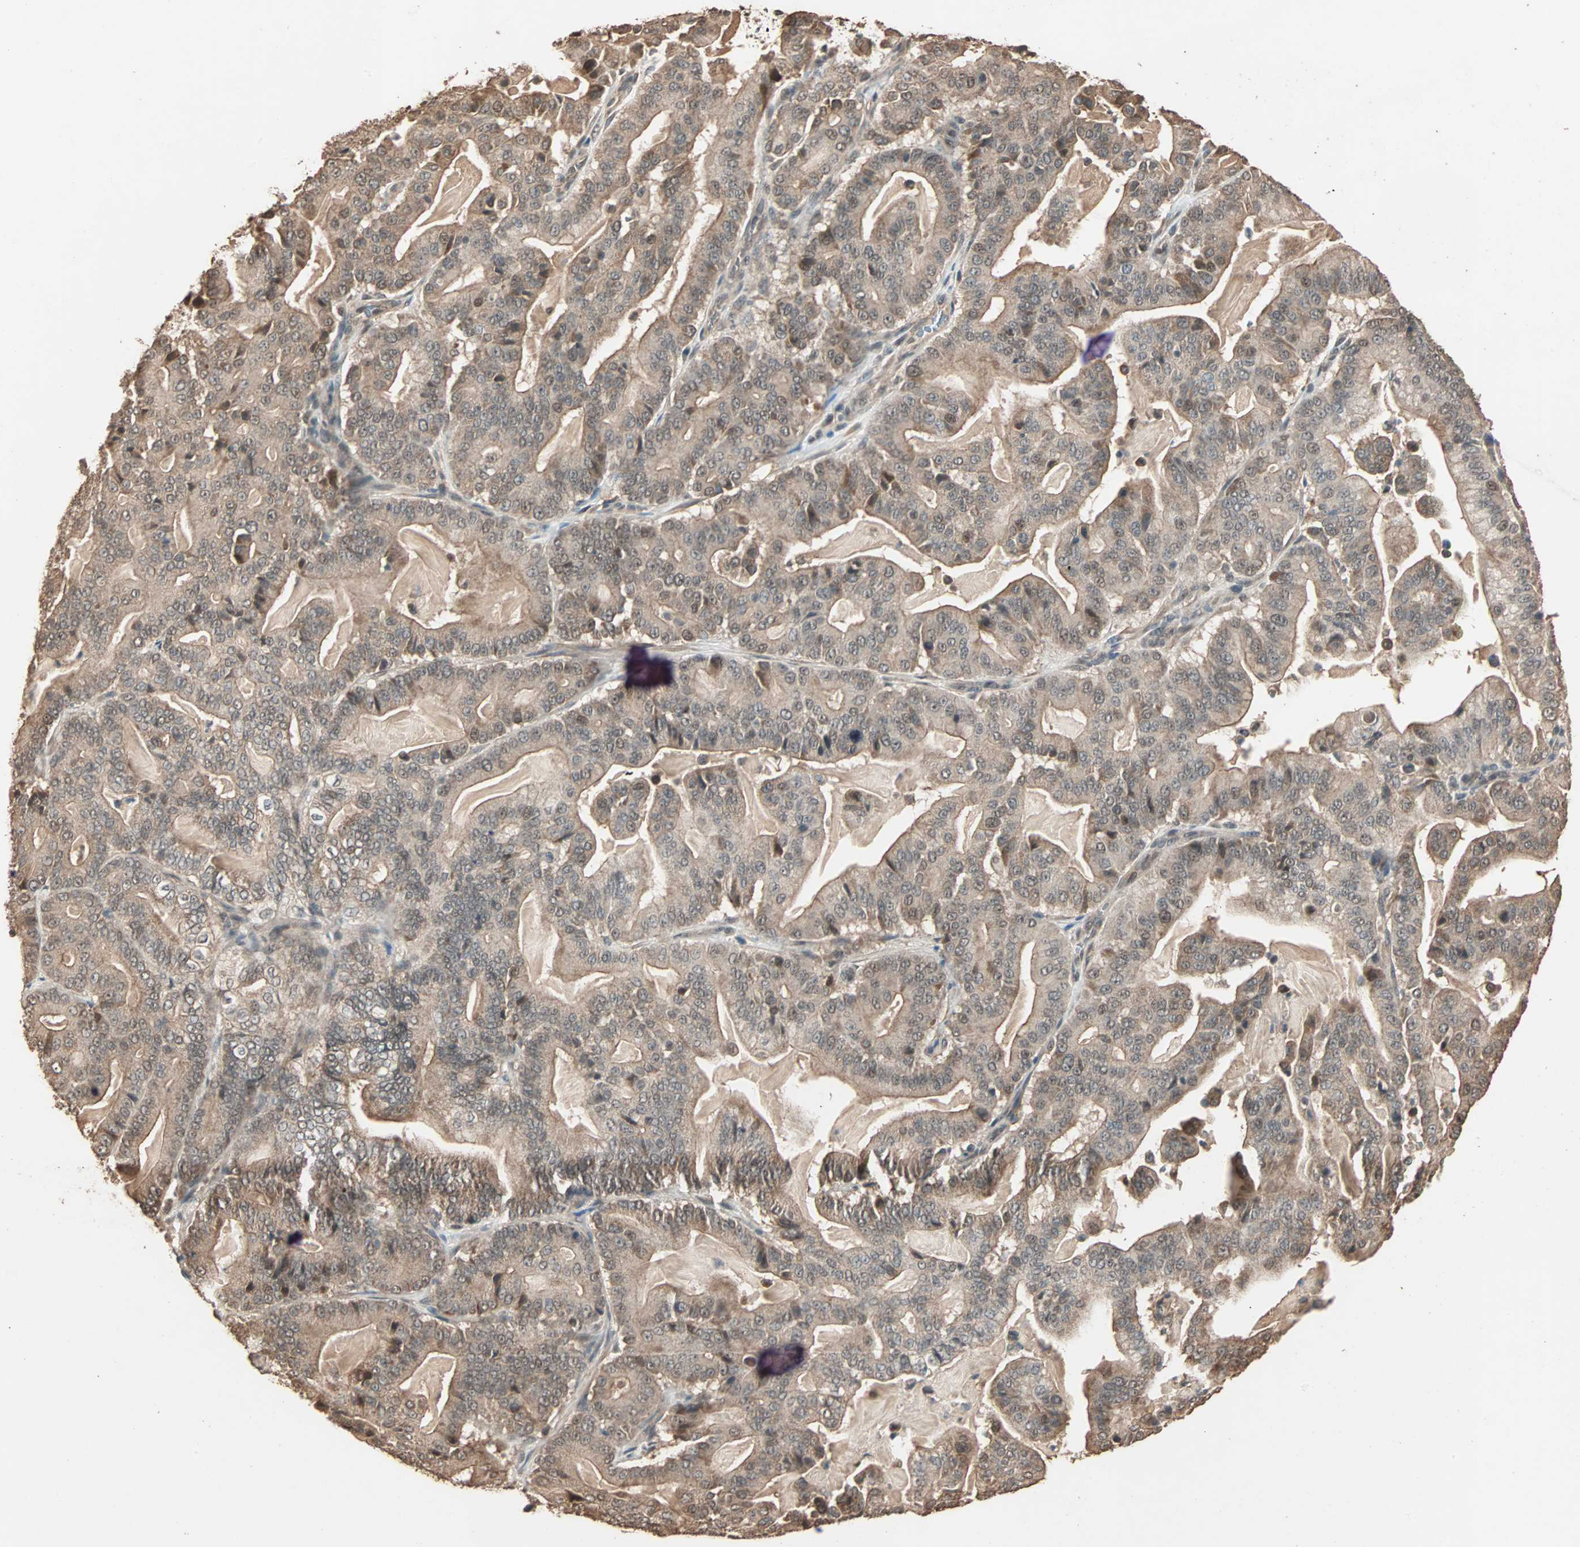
{"staining": {"intensity": "moderate", "quantity": ">75%", "location": "cytoplasmic/membranous,nuclear"}, "tissue": "pancreatic cancer", "cell_type": "Tumor cells", "image_type": "cancer", "snomed": [{"axis": "morphology", "description": "Adenocarcinoma, NOS"}, {"axis": "topography", "description": "Pancreas"}], "caption": "An immunohistochemistry image of tumor tissue is shown. Protein staining in brown highlights moderate cytoplasmic/membranous and nuclear positivity in pancreatic cancer (adenocarcinoma) within tumor cells.", "gene": "ZBTB33", "patient": {"sex": "male", "age": 63}}